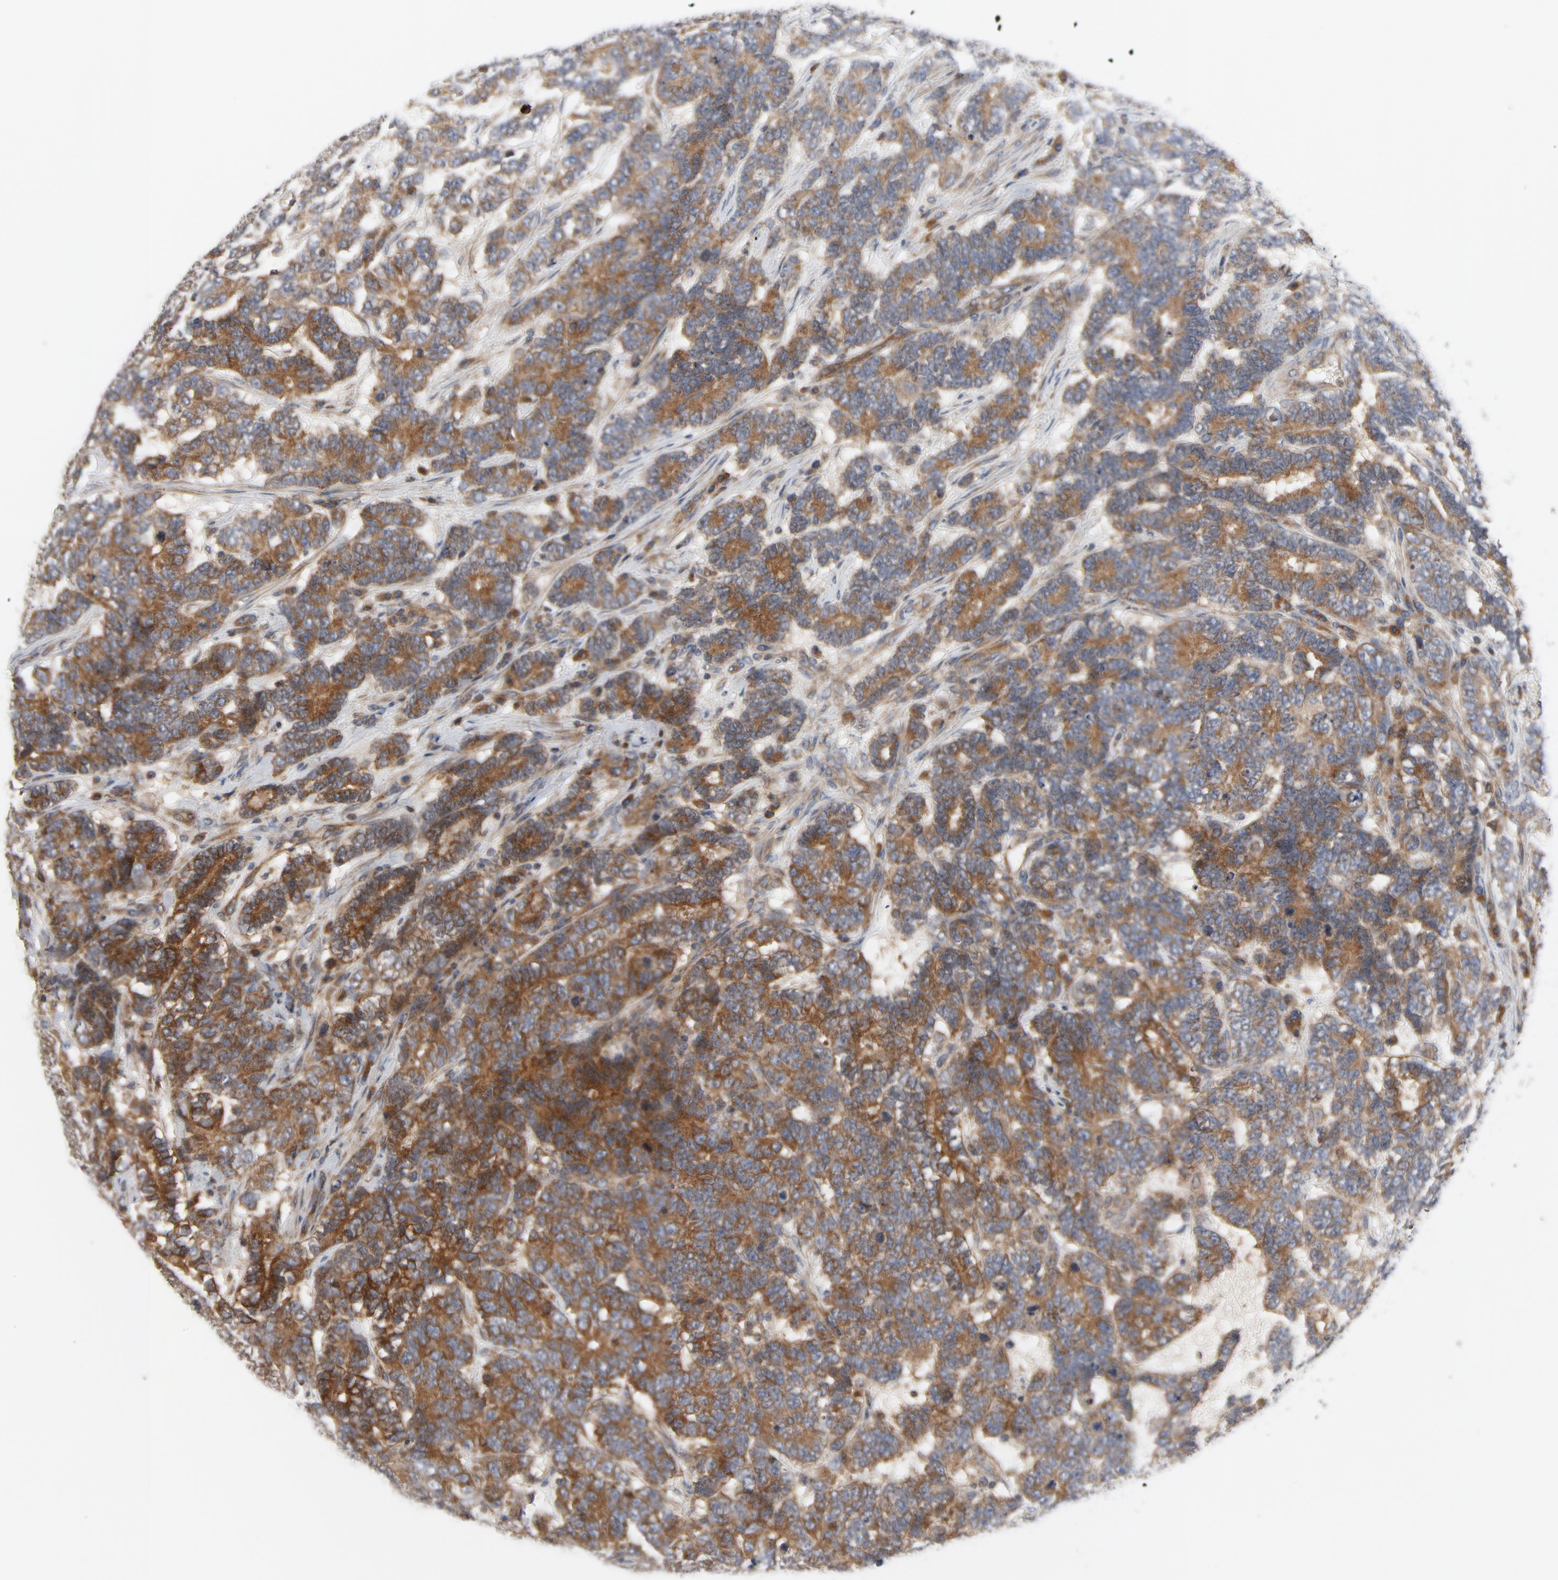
{"staining": {"intensity": "moderate", "quantity": ">75%", "location": "cytoplasmic/membranous"}, "tissue": "testis cancer", "cell_type": "Tumor cells", "image_type": "cancer", "snomed": [{"axis": "morphology", "description": "Carcinoma, Embryonal, NOS"}, {"axis": "topography", "description": "Testis"}], "caption": "Moderate cytoplasmic/membranous protein expression is present in approximately >75% of tumor cells in testis cancer (embryonal carcinoma).", "gene": "TSG101", "patient": {"sex": "male", "age": 26}}